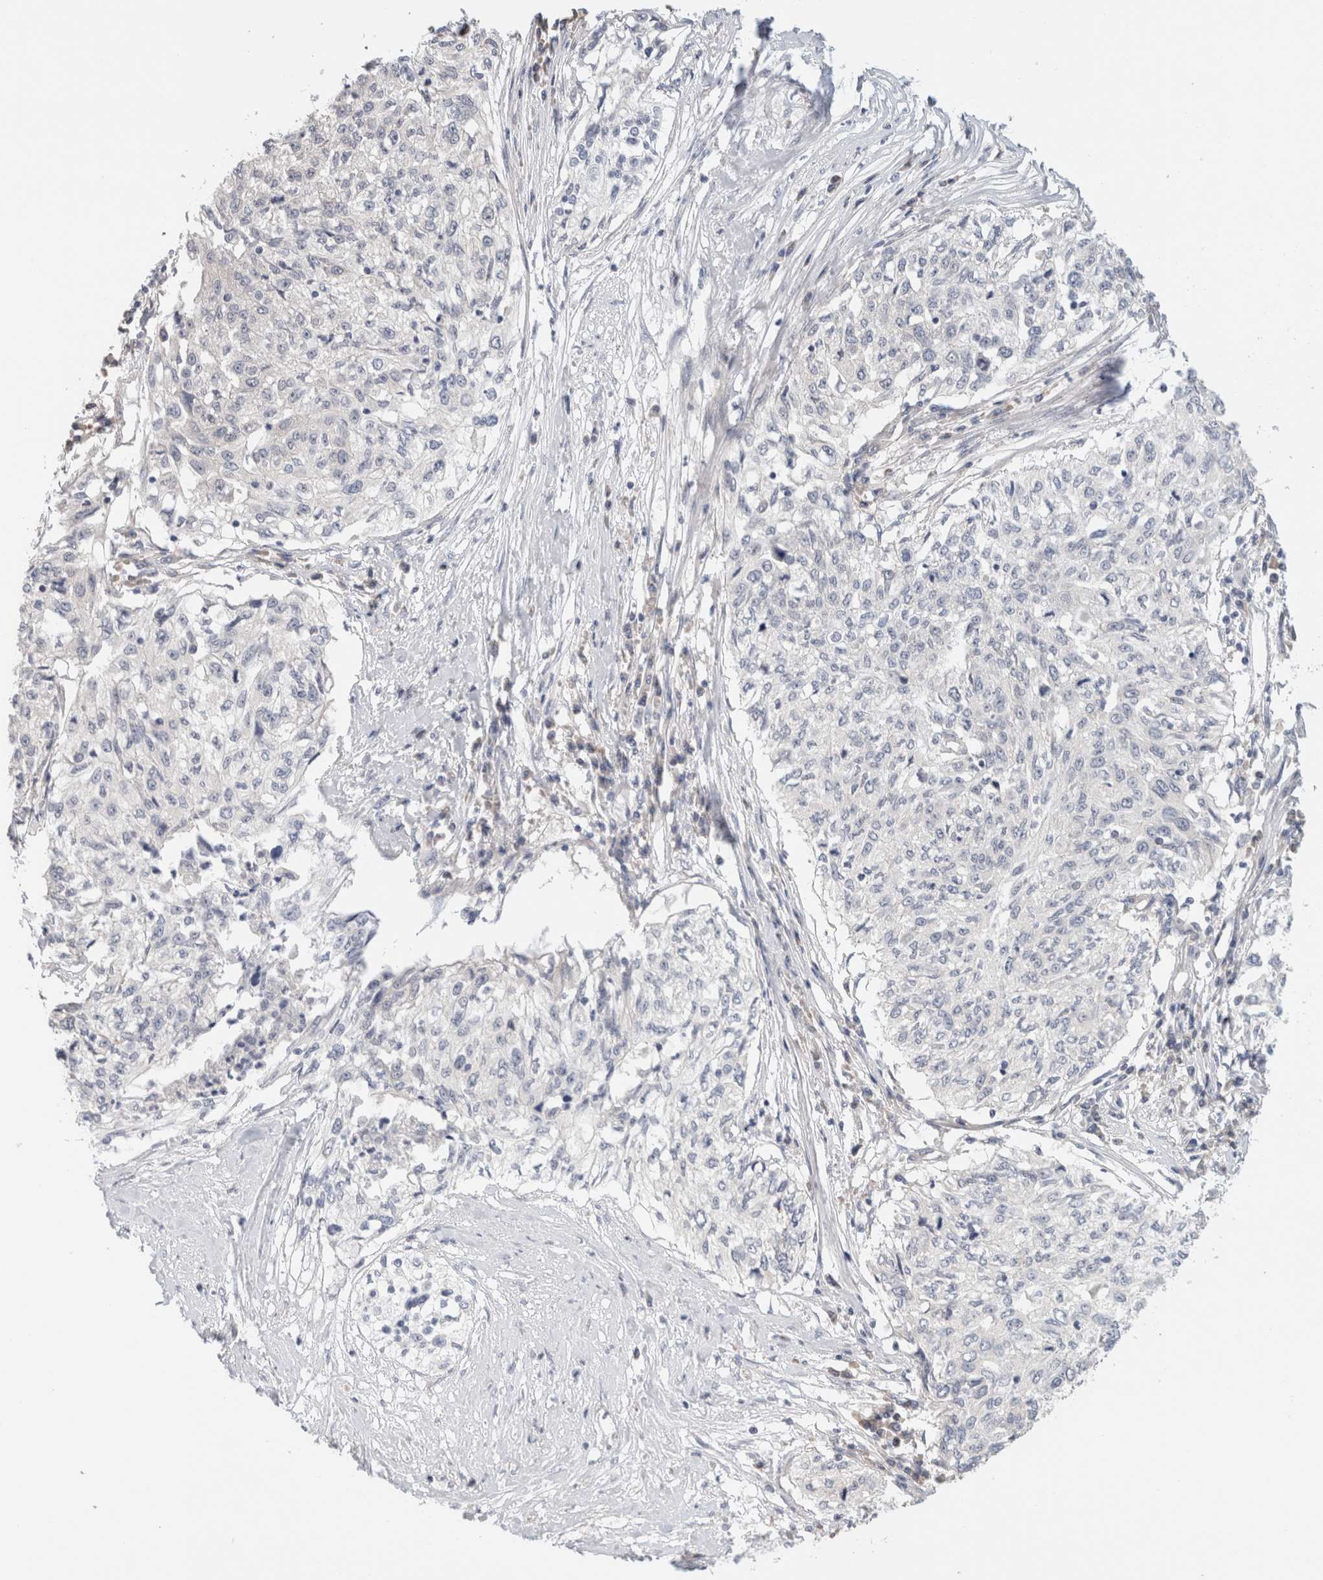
{"staining": {"intensity": "negative", "quantity": "none", "location": "none"}, "tissue": "cervical cancer", "cell_type": "Tumor cells", "image_type": "cancer", "snomed": [{"axis": "morphology", "description": "Squamous cell carcinoma, NOS"}, {"axis": "topography", "description": "Cervix"}], "caption": "Squamous cell carcinoma (cervical) stained for a protein using immunohistochemistry (IHC) demonstrates no positivity tumor cells.", "gene": "SPRTN", "patient": {"sex": "female", "age": 57}}